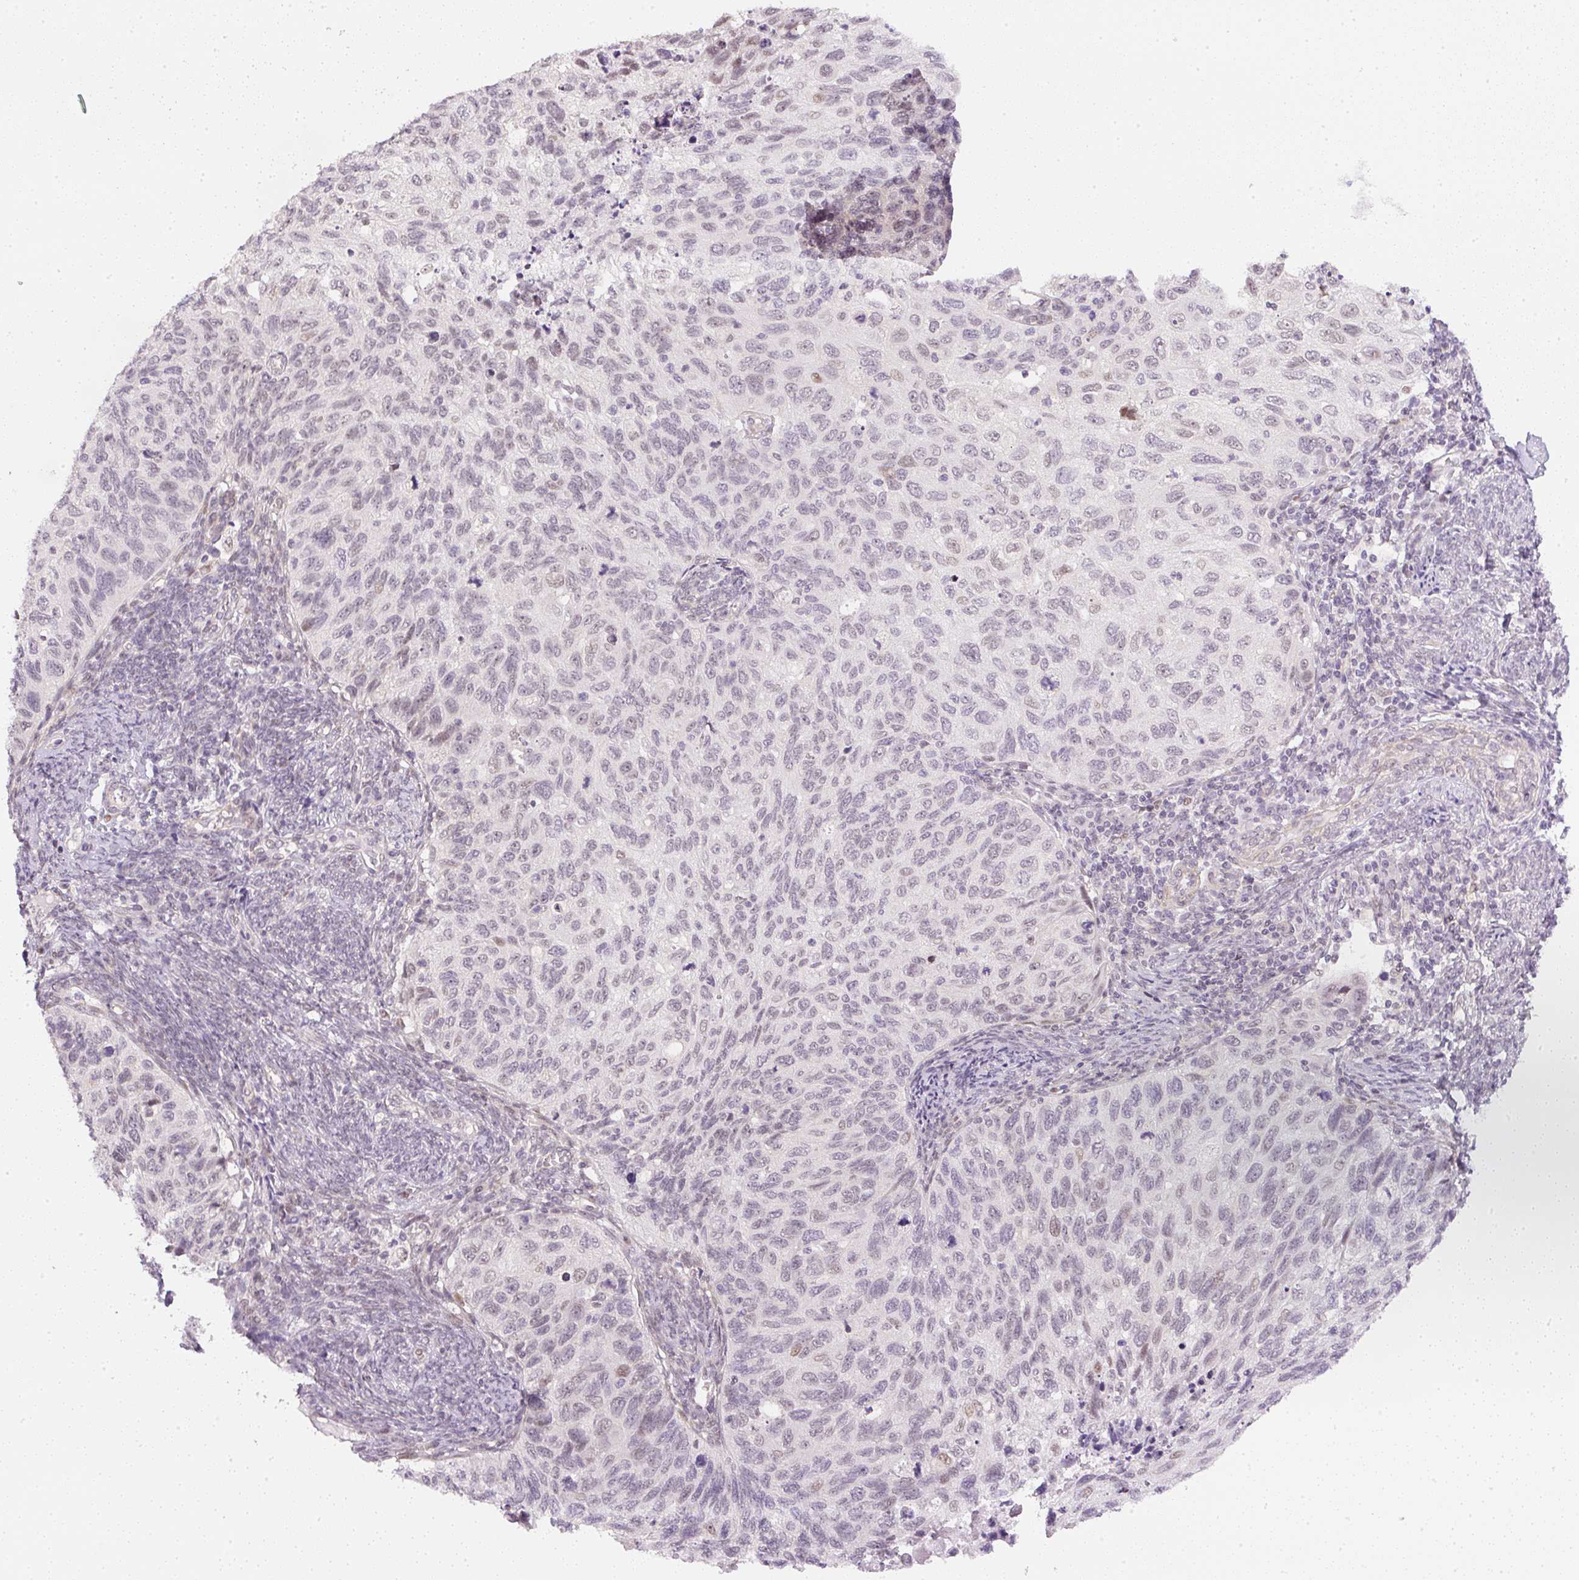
{"staining": {"intensity": "weak", "quantity": "<25%", "location": "nuclear"}, "tissue": "cervical cancer", "cell_type": "Tumor cells", "image_type": "cancer", "snomed": [{"axis": "morphology", "description": "Squamous cell carcinoma, NOS"}, {"axis": "topography", "description": "Cervix"}], "caption": "Human cervical cancer (squamous cell carcinoma) stained for a protein using immunohistochemistry shows no positivity in tumor cells.", "gene": "DPPA4", "patient": {"sex": "female", "age": 70}}